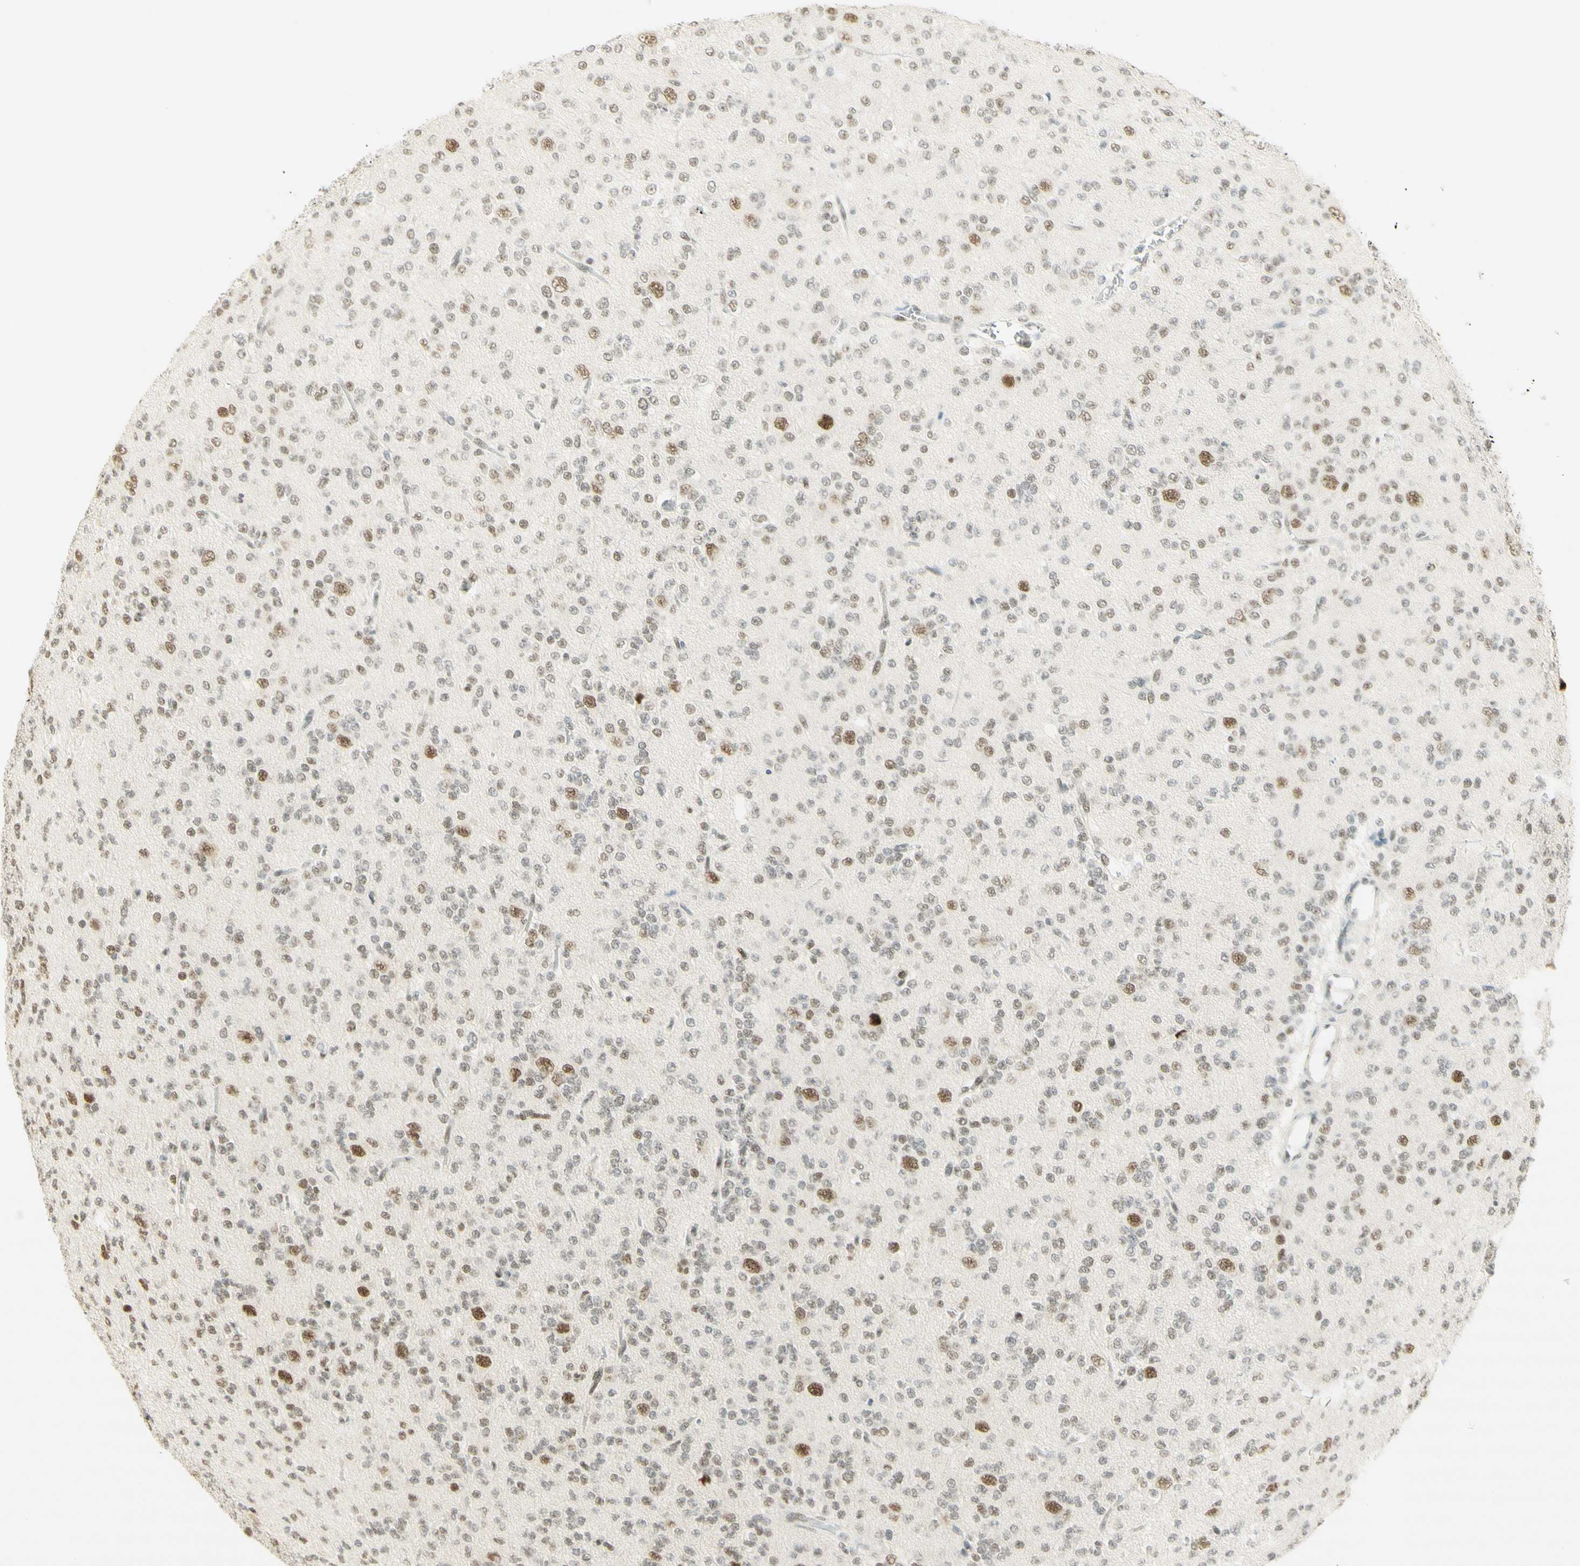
{"staining": {"intensity": "moderate", "quantity": "<25%", "location": "nuclear"}, "tissue": "glioma", "cell_type": "Tumor cells", "image_type": "cancer", "snomed": [{"axis": "morphology", "description": "Glioma, malignant, Low grade"}, {"axis": "topography", "description": "Brain"}], "caption": "IHC staining of low-grade glioma (malignant), which shows low levels of moderate nuclear staining in about <25% of tumor cells indicating moderate nuclear protein expression. The staining was performed using DAB (brown) for protein detection and nuclei were counterstained in hematoxylin (blue).", "gene": "PMS2", "patient": {"sex": "male", "age": 38}}